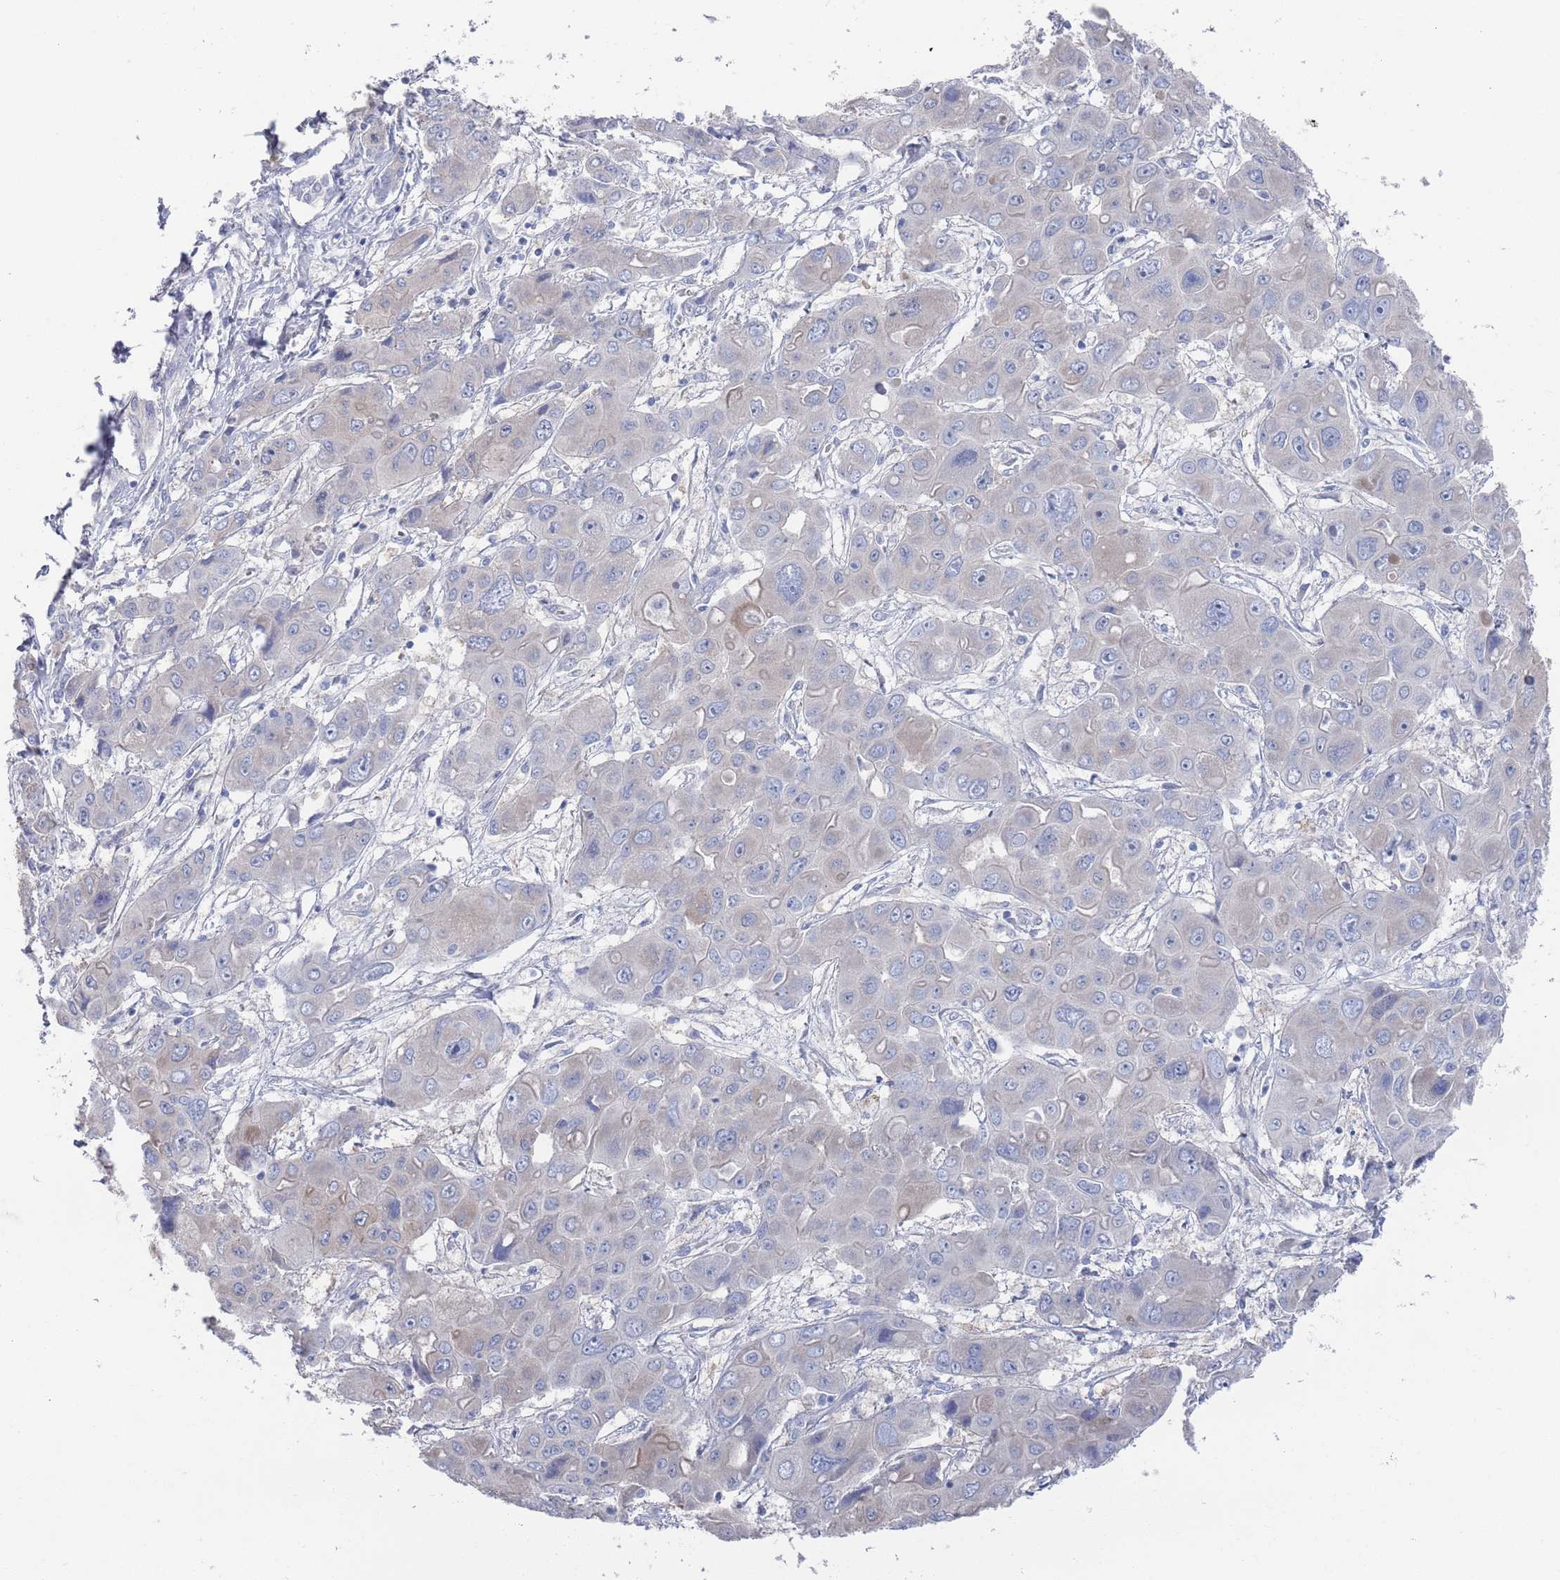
{"staining": {"intensity": "negative", "quantity": "none", "location": "none"}, "tissue": "liver cancer", "cell_type": "Tumor cells", "image_type": "cancer", "snomed": [{"axis": "morphology", "description": "Cholangiocarcinoma"}, {"axis": "topography", "description": "Liver"}], "caption": "There is no significant staining in tumor cells of liver cancer (cholangiocarcinoma). The staining is performed using DAB (3,3'-diaminobenzidine) brown chromogen with nuclei counter-stained in using hematoxylin.", "gene": "TMCO3", "patient": {"sex": "male", "age": 67}}